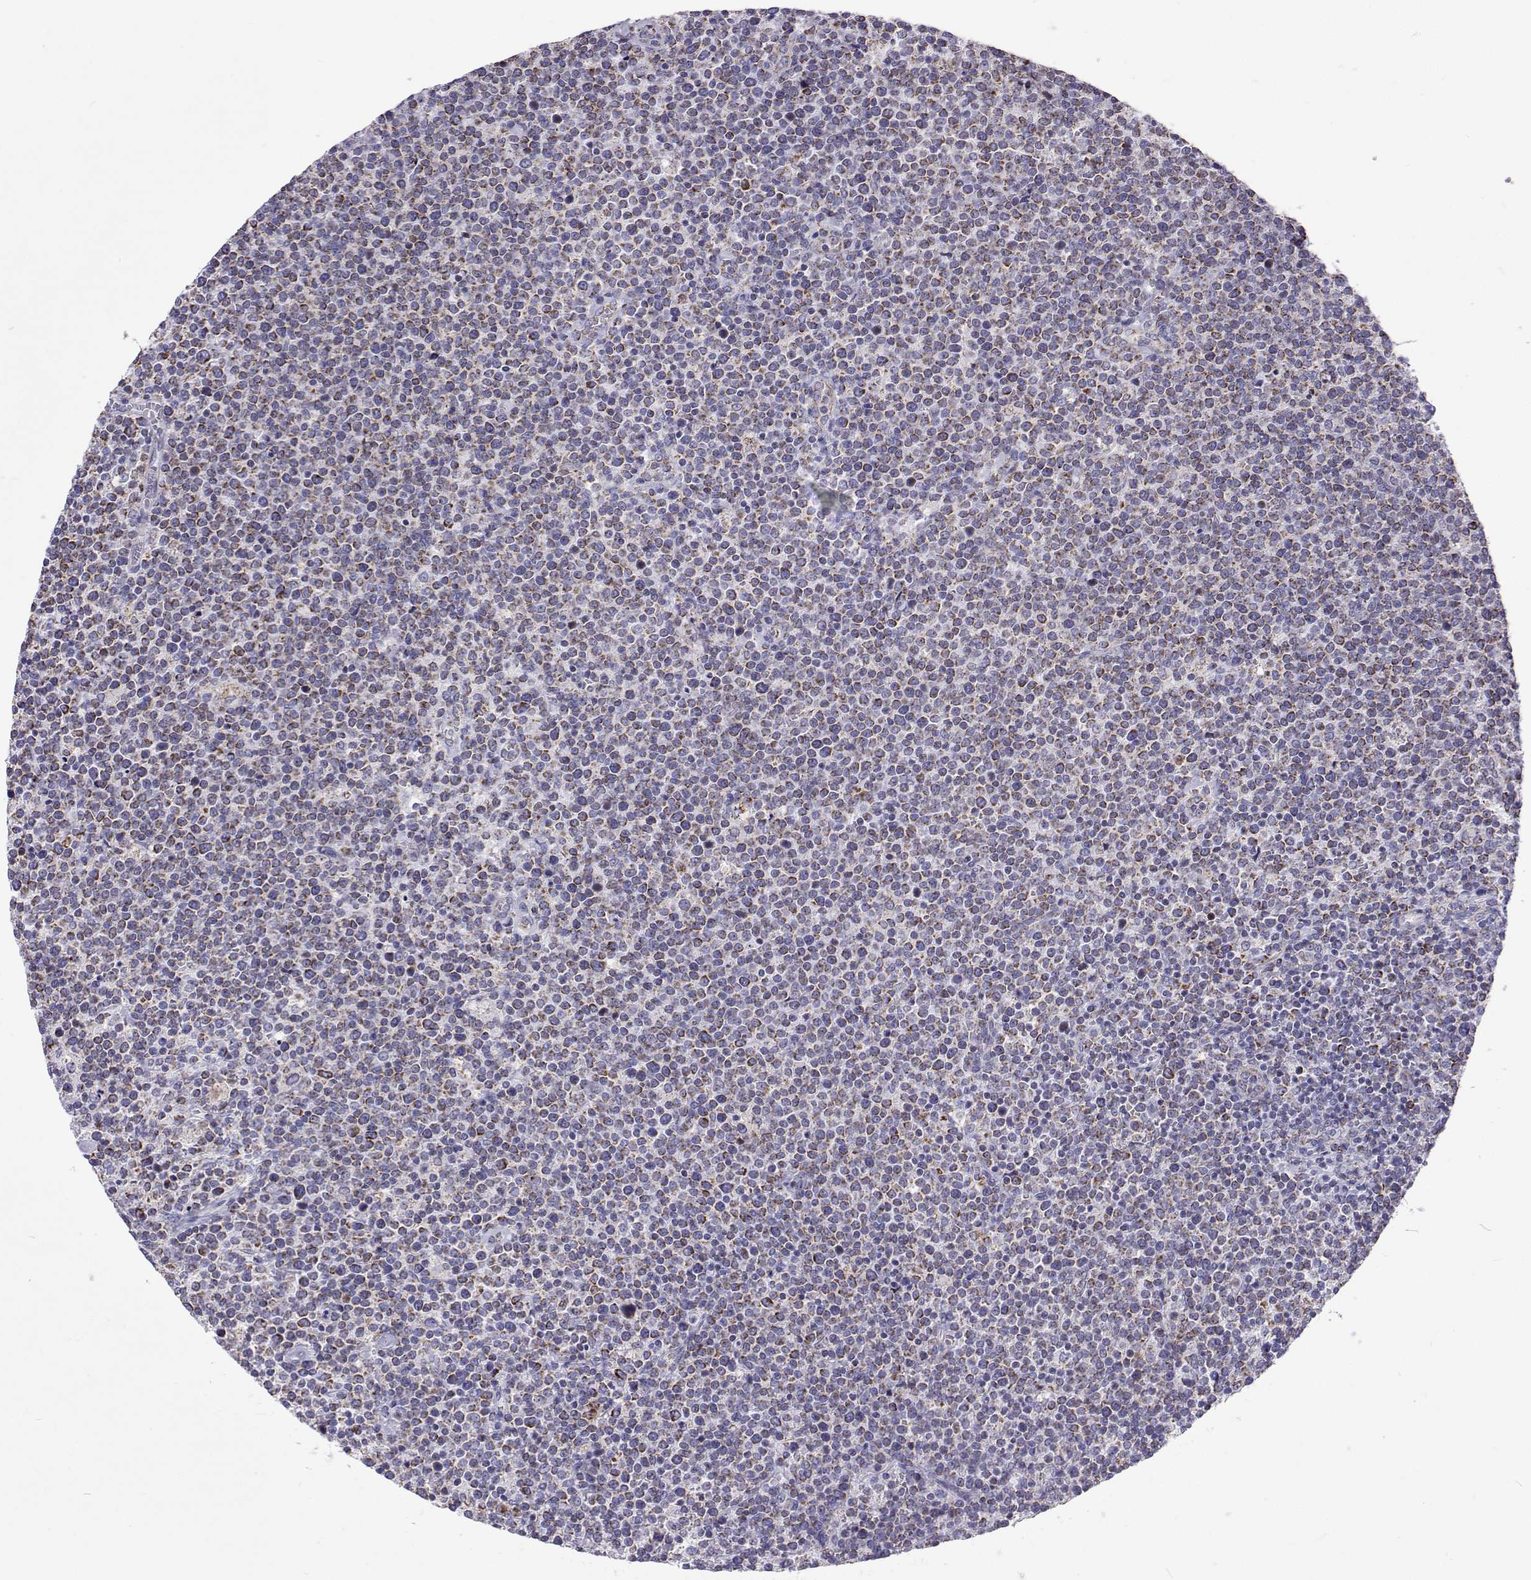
{"staining": {"intensity": "negative", "quantity": "none", "location": "none"}, "tissue": "lymphoma", "cell_type": "Tumor cells", "image_type": "cancer", "snomed": [{"axis": "morphology", "description": "Malignant lymphoma, non-Hodgkin's type, High grade"}, {"axis": "topography", "description": "Lymph node"}], "caption": "The photomicrograph demonstrates no significant expression in tumor cells of lymphoma.", "gene": "MCCC2", "patient": {"sex": "male", "age": 61}}